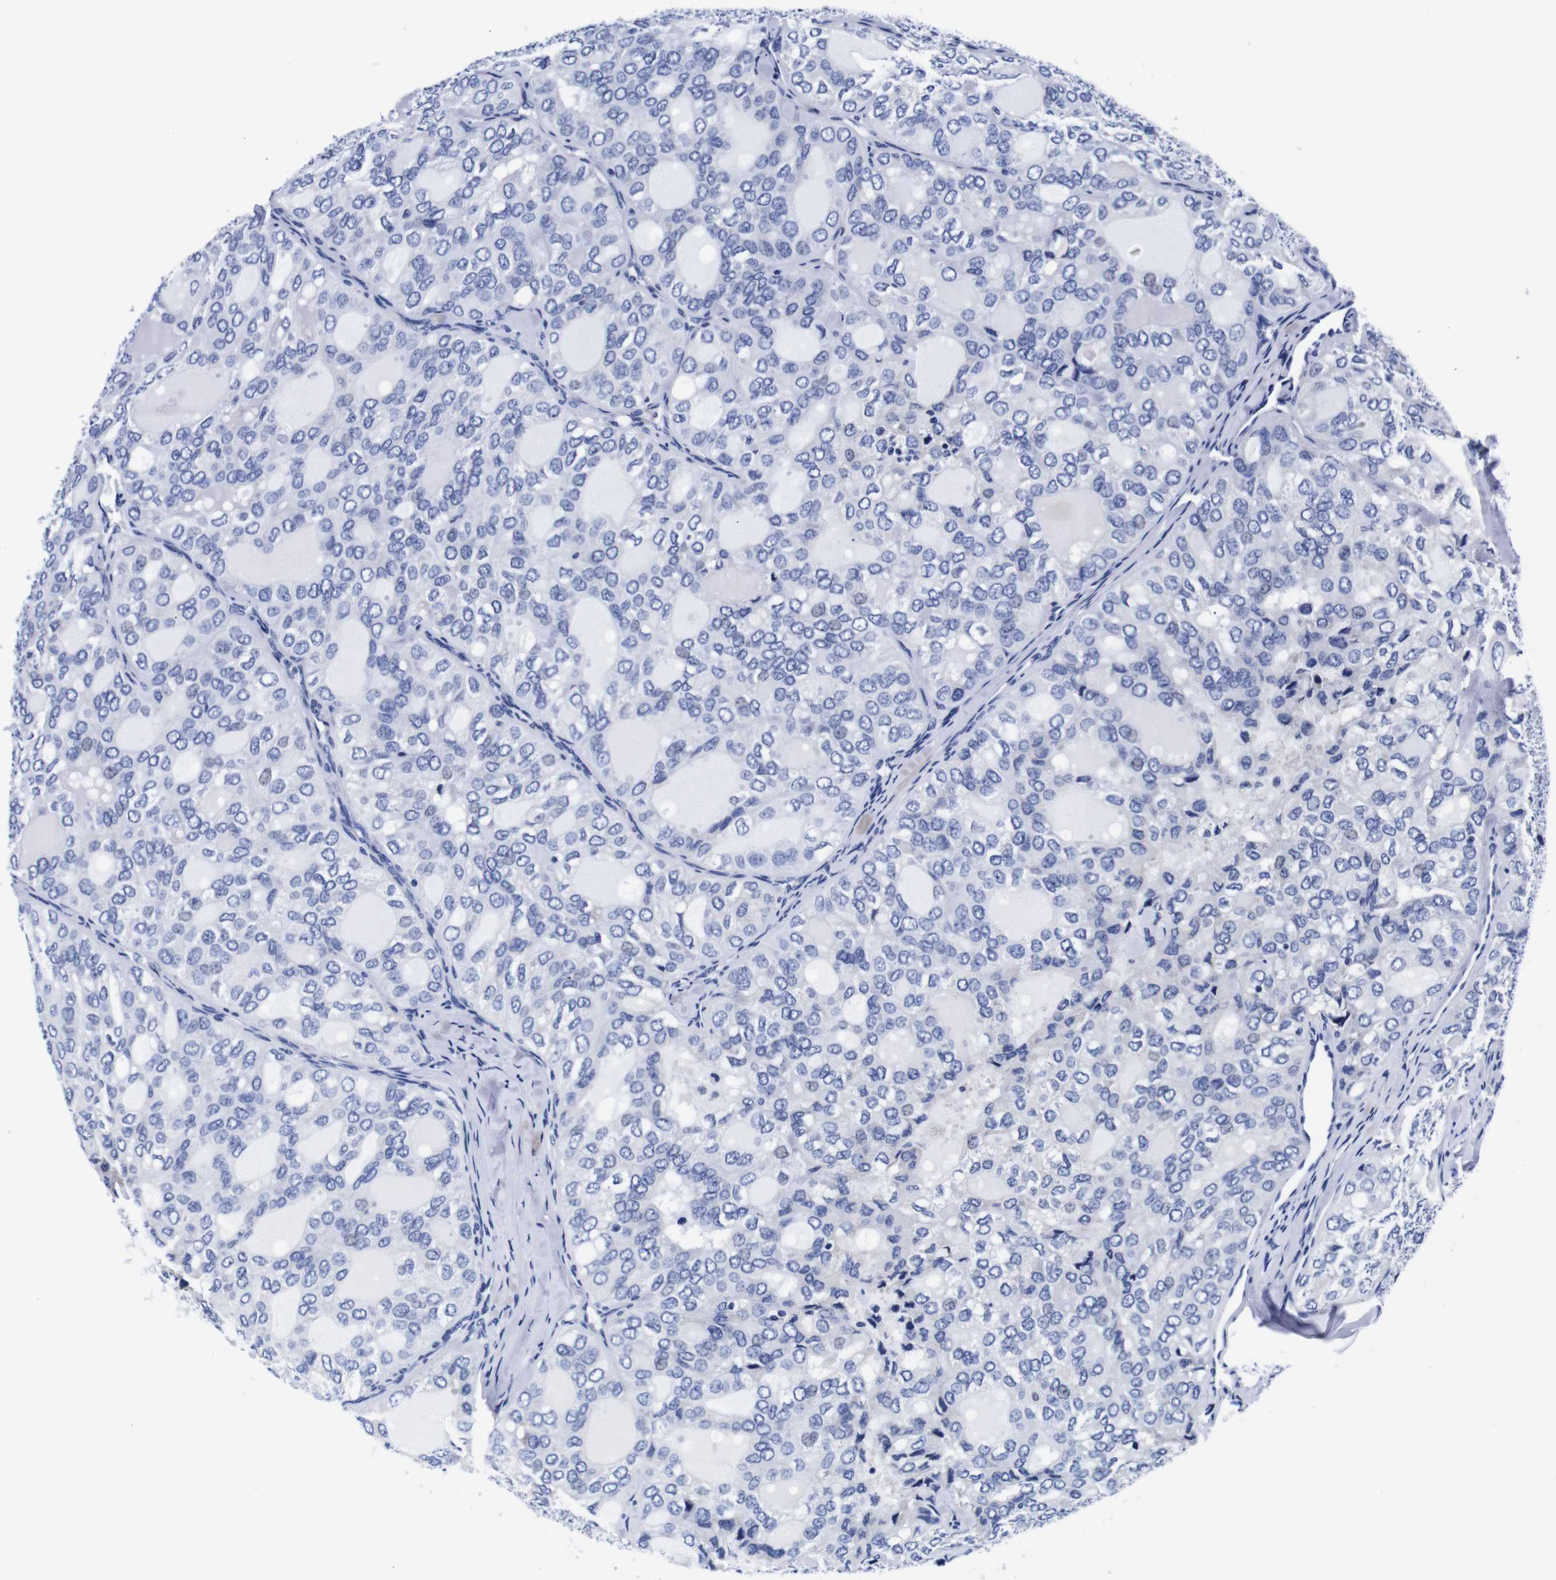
{"staining": {"intensity": "negative", "quantity": "none", "location": "none"}, "tissue": "thyroid cancer", "cell_type": "Tumor cells", "image_type": "cancer", "snomed": [{"axis": "morphology", "description": "Follicular adenoma carcinoma, NOS"}, {"axis": "topography", "description": "Thyroid gland"}], "caption": "Protein analysis of thyroid follicular adenoma carcinoma exhibits no significant staining in tumor cells.", "gene": "CLEC4G", "patient": {"sex": "male", "age": 75}}